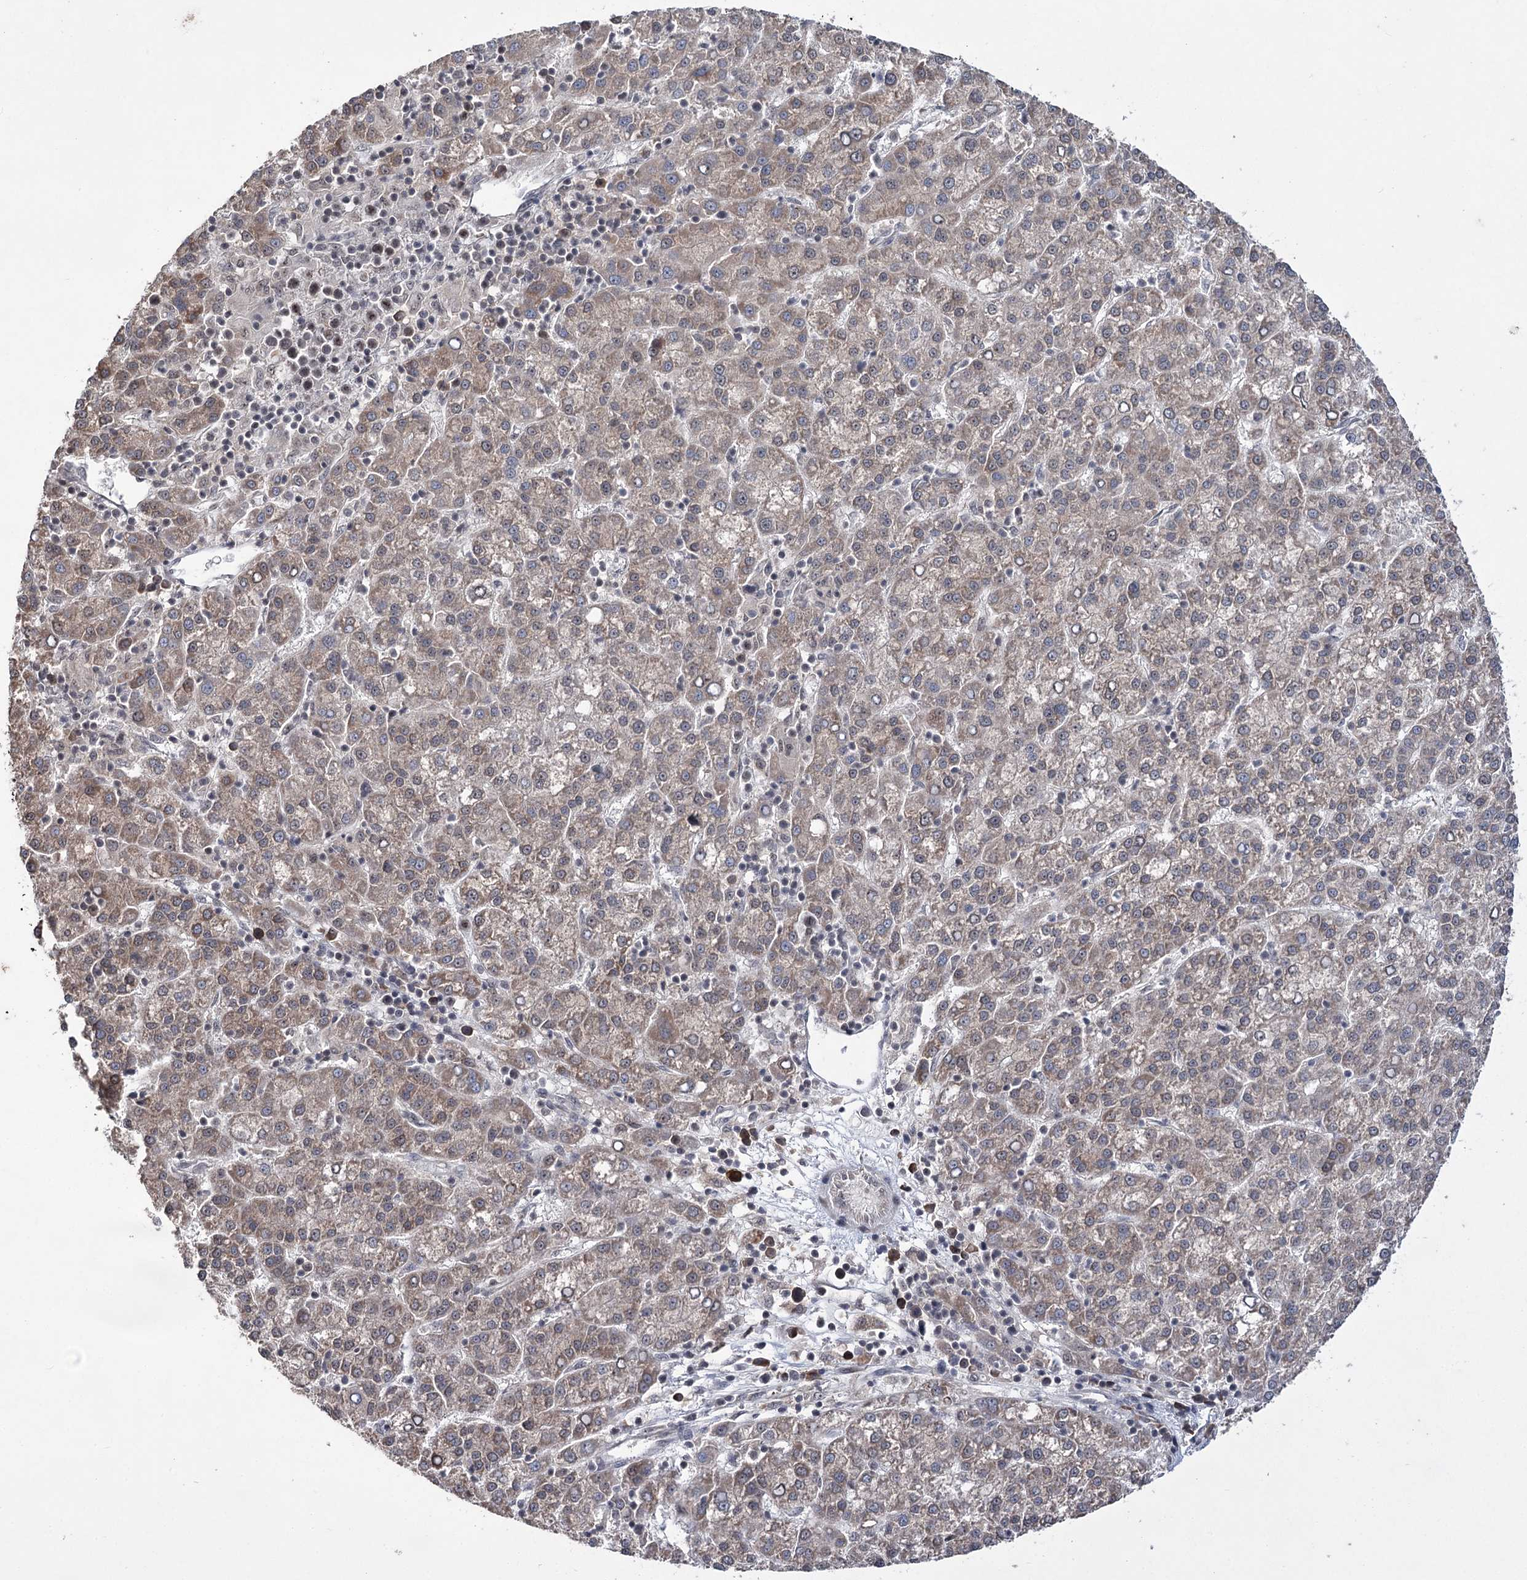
{"staining": {"intensity": "weak", "quantity": "25%-75%", "location": "cytoplasmic/membranous"}, "tissue": "liver cancer", "cell_type": "Tumor cells", "image_type": "cancer", "snomed": [{"axis": "morphology", "description": "Carcinoma, Hepatocellular, NOS"}, {"axis": "topography", "description": "Liver"}], "caption": "An immunohistochemistry image of neoplastic tissue is shown. Protein staining in brown labels weak cytoplasmic/membranous positivity in liver hepatocellular carcinoma within tumor cells.", "gene": "VGLL4", "patient": {"sex": "female", "age": 58}}